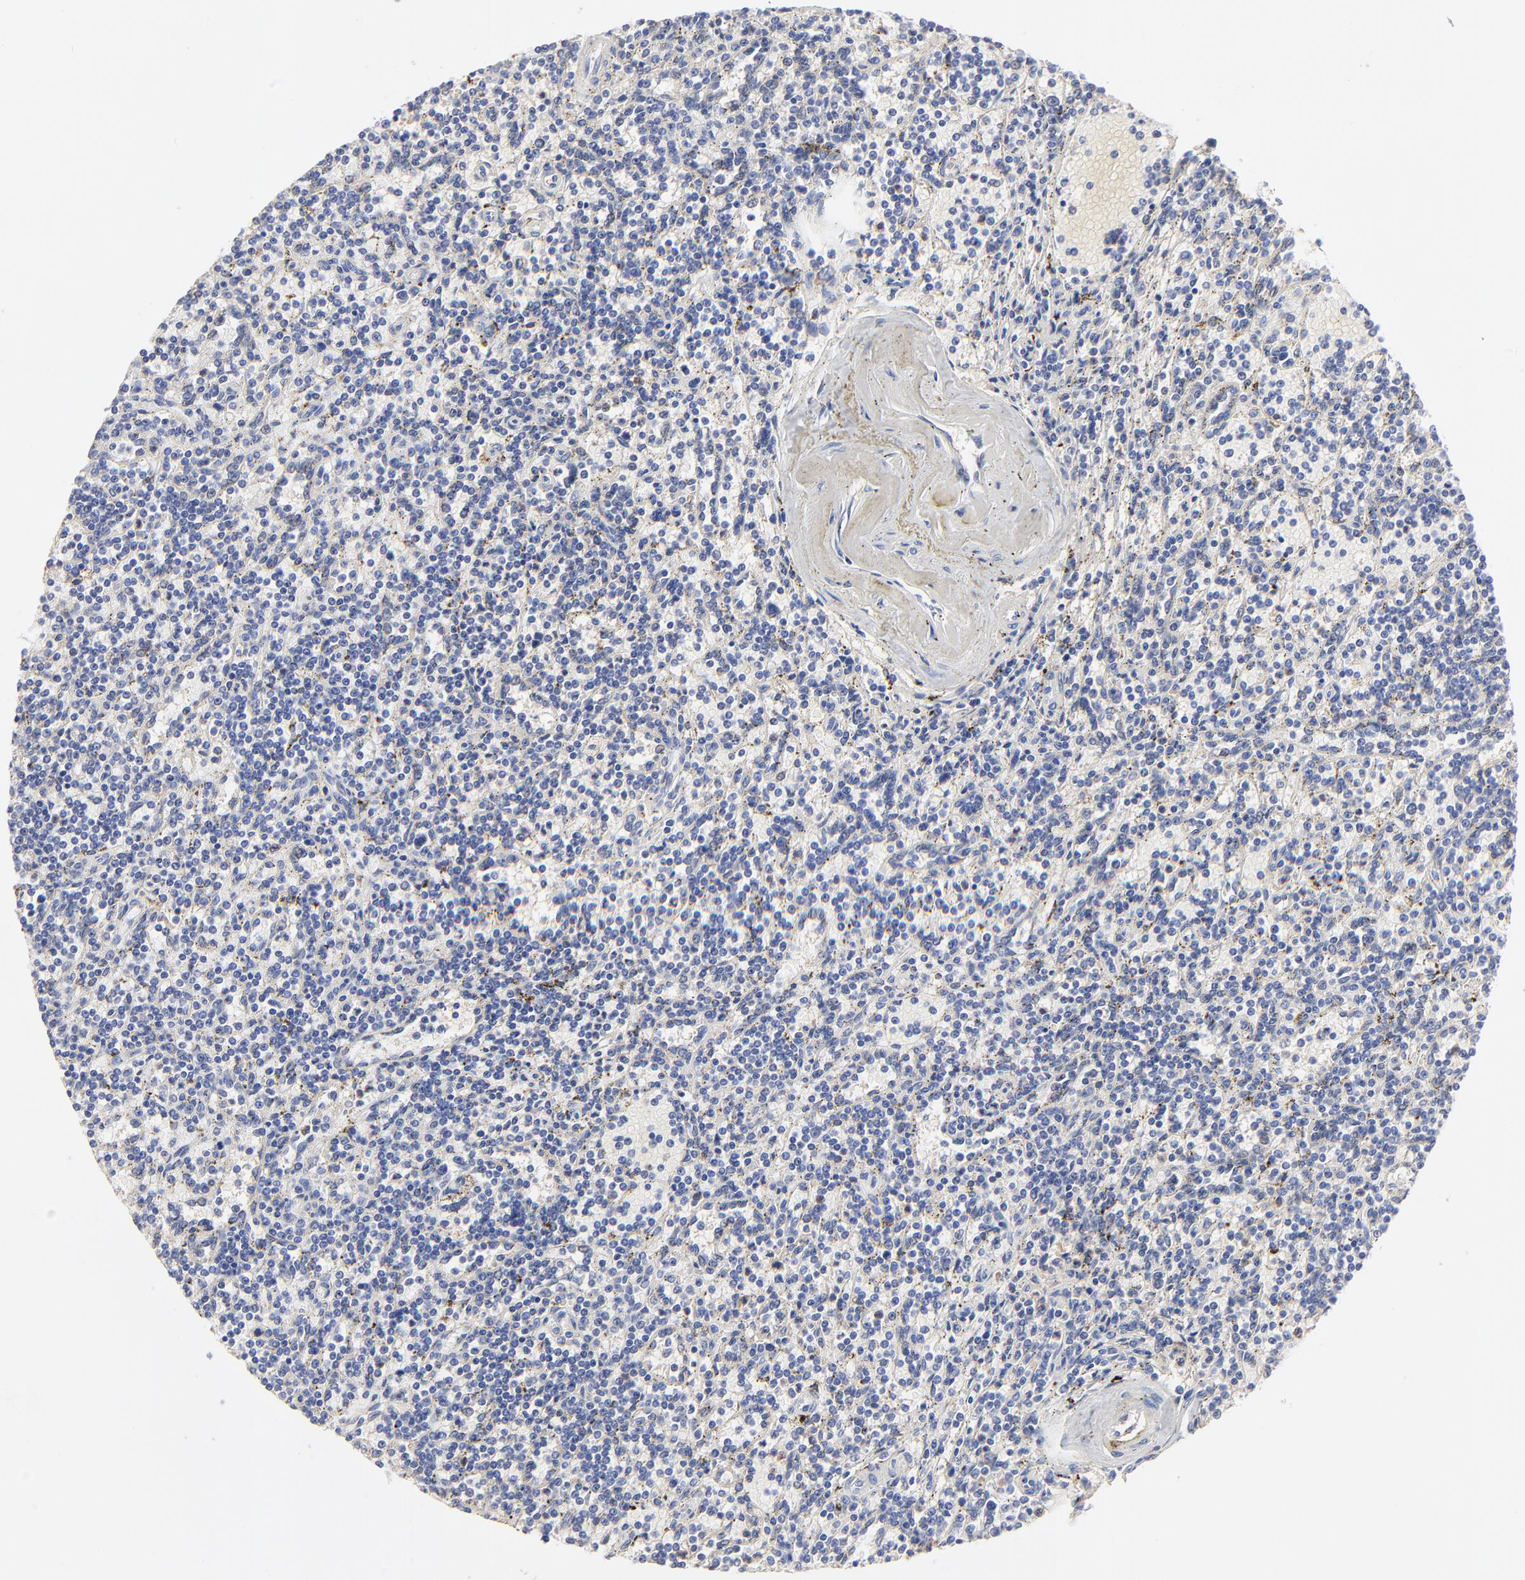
{"staining": {"intensity": "negative", "quantity": "none", "location": "none"}, "tissue": "lymphoma", "cell_type": "Tumor cells", "image_type": "cancer", "snomed": [{"axis": "morphology", "description": "Malignant lymphoma, non-Hodgkin's type, Low grade"}, {"axis": "topography", "description": "Spleen"}], "caption": "Histopathology image shows no significant protein expression in tumor cells of malignant lymphoma, non-Hodgkin's type (low-grade).", "gene": "PPFIBP2", "patient": {"sex": "male", "age": 73}}